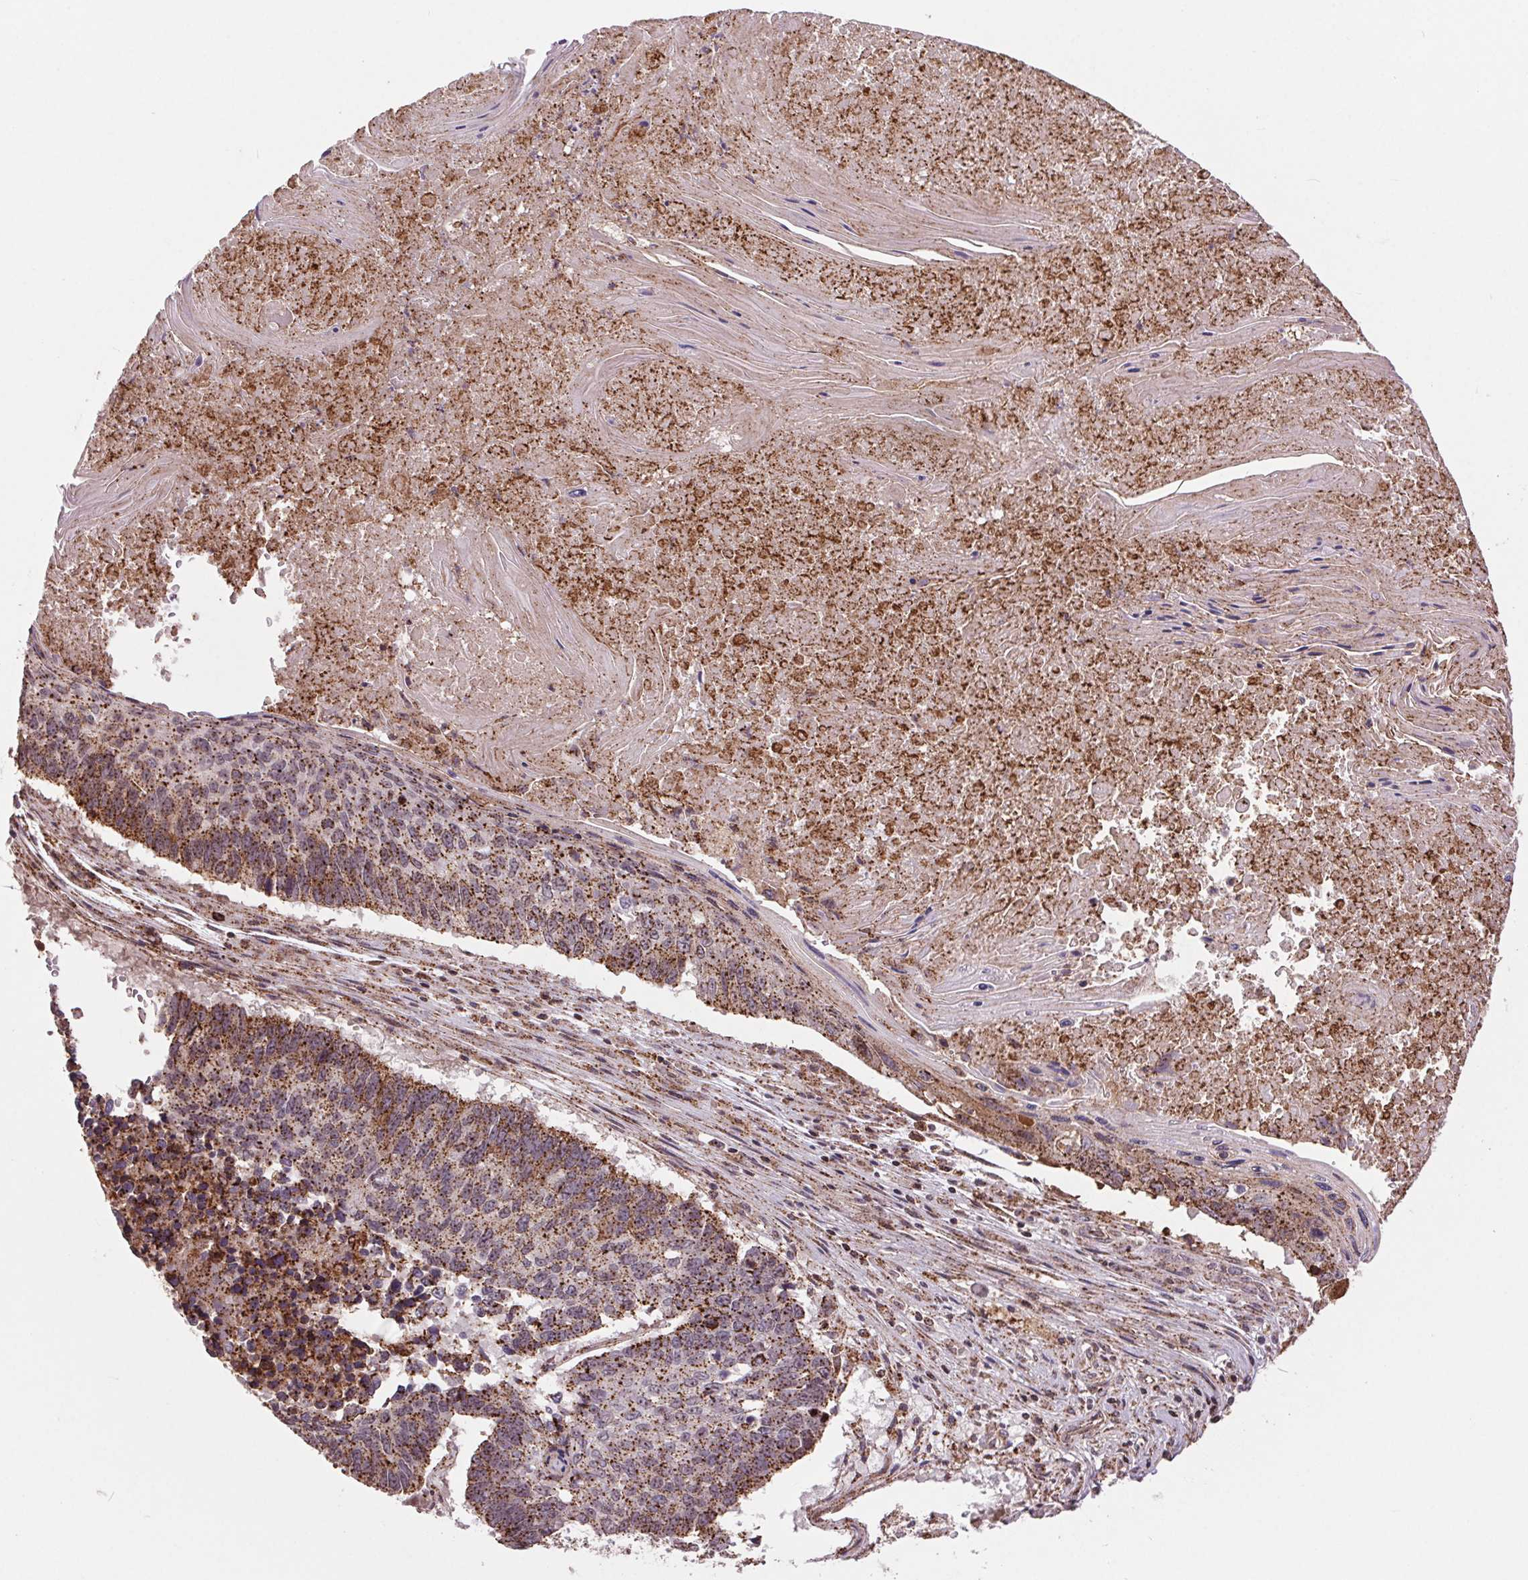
{"staining": {"intensity": "strong", "quantity": ">75%", "location": "cytoplasmic/membranous"}, "tissue": "lung cancer", "cell_type": "Tumor cells", "image_type": "cancer", "snomed": [{"axis": "morphology", "description": "Squamous cell carcinoma, NOS"}, {"axis": "topography", "description": "Lung"}], "caption": "Immunohistochemistry (IHC) (DAB (3,3'-diaminobenzidine)) staining of squamous cell carcinoma (lung) demonstrates strong cytoplasmic/membranous protein positivity in approximately >75% of tumor cells.", "gene": "CHMP4B", "patient": {"sex": "male", "age": 73}}